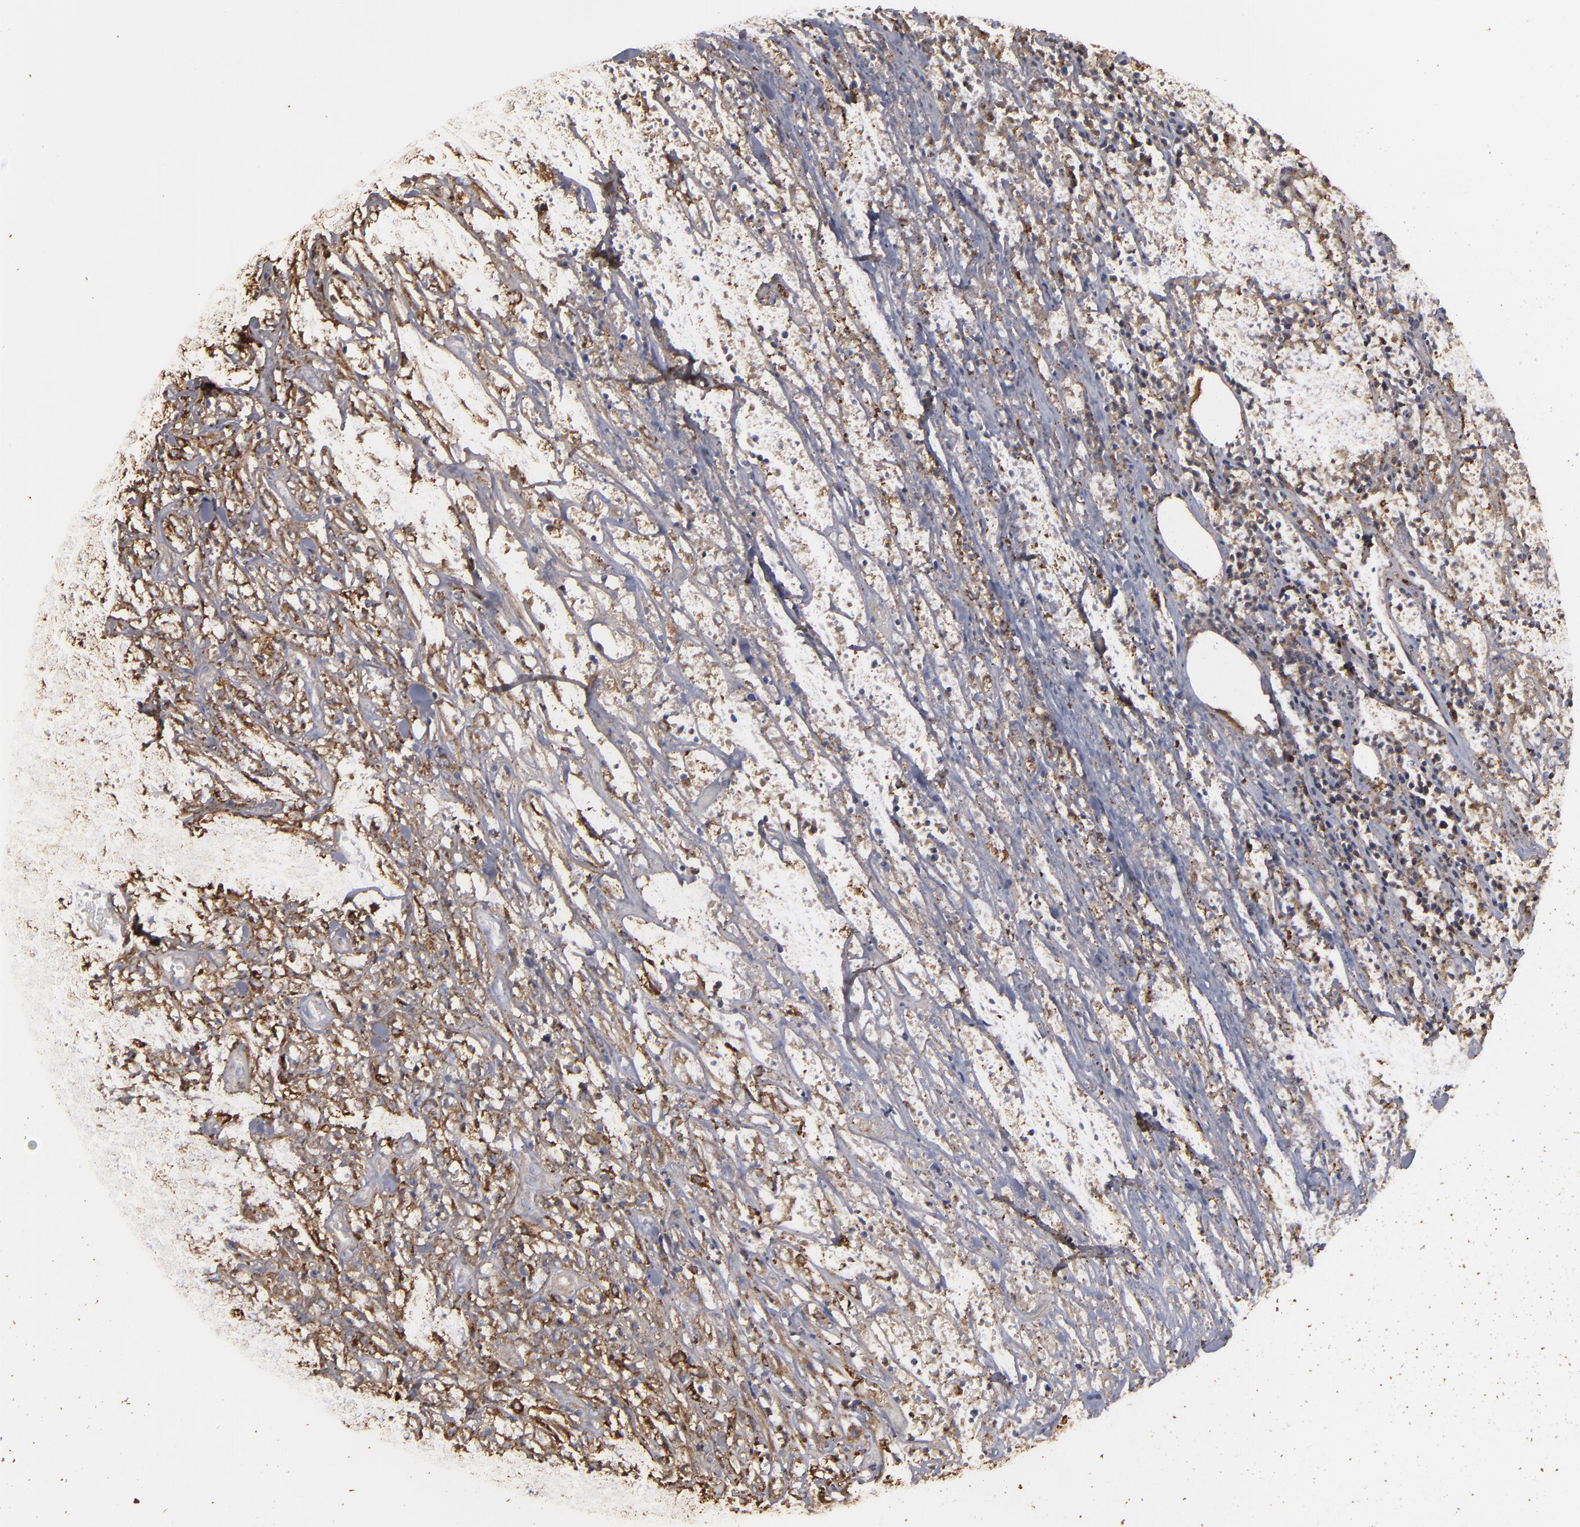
{"staining": {"intensity": "weak", "quantity": ">75%", "location": "cytoplasmic/membranous"}, "tissue": "lymphoma", "cell_type": "Tumor cells", "image_type": "cancer", "snomed": [{"axis": "morphology", "description": "Malignant lymphoma, non-Hodgkin's type, High grade"}, {"axis": "topography", "description": "Lymph node"}], "caption": "A photomicrograph of human lymphoma stained for a protein demonstrates weak cytoplasmic/membranous brown staining in tumor cells. (Stains: DAB in brown, nuclei in blue, Microscopy: brightfield microscopy at high magnification).", "gene": "ODC1", "patient": {"sex": "female", "age": 73}}